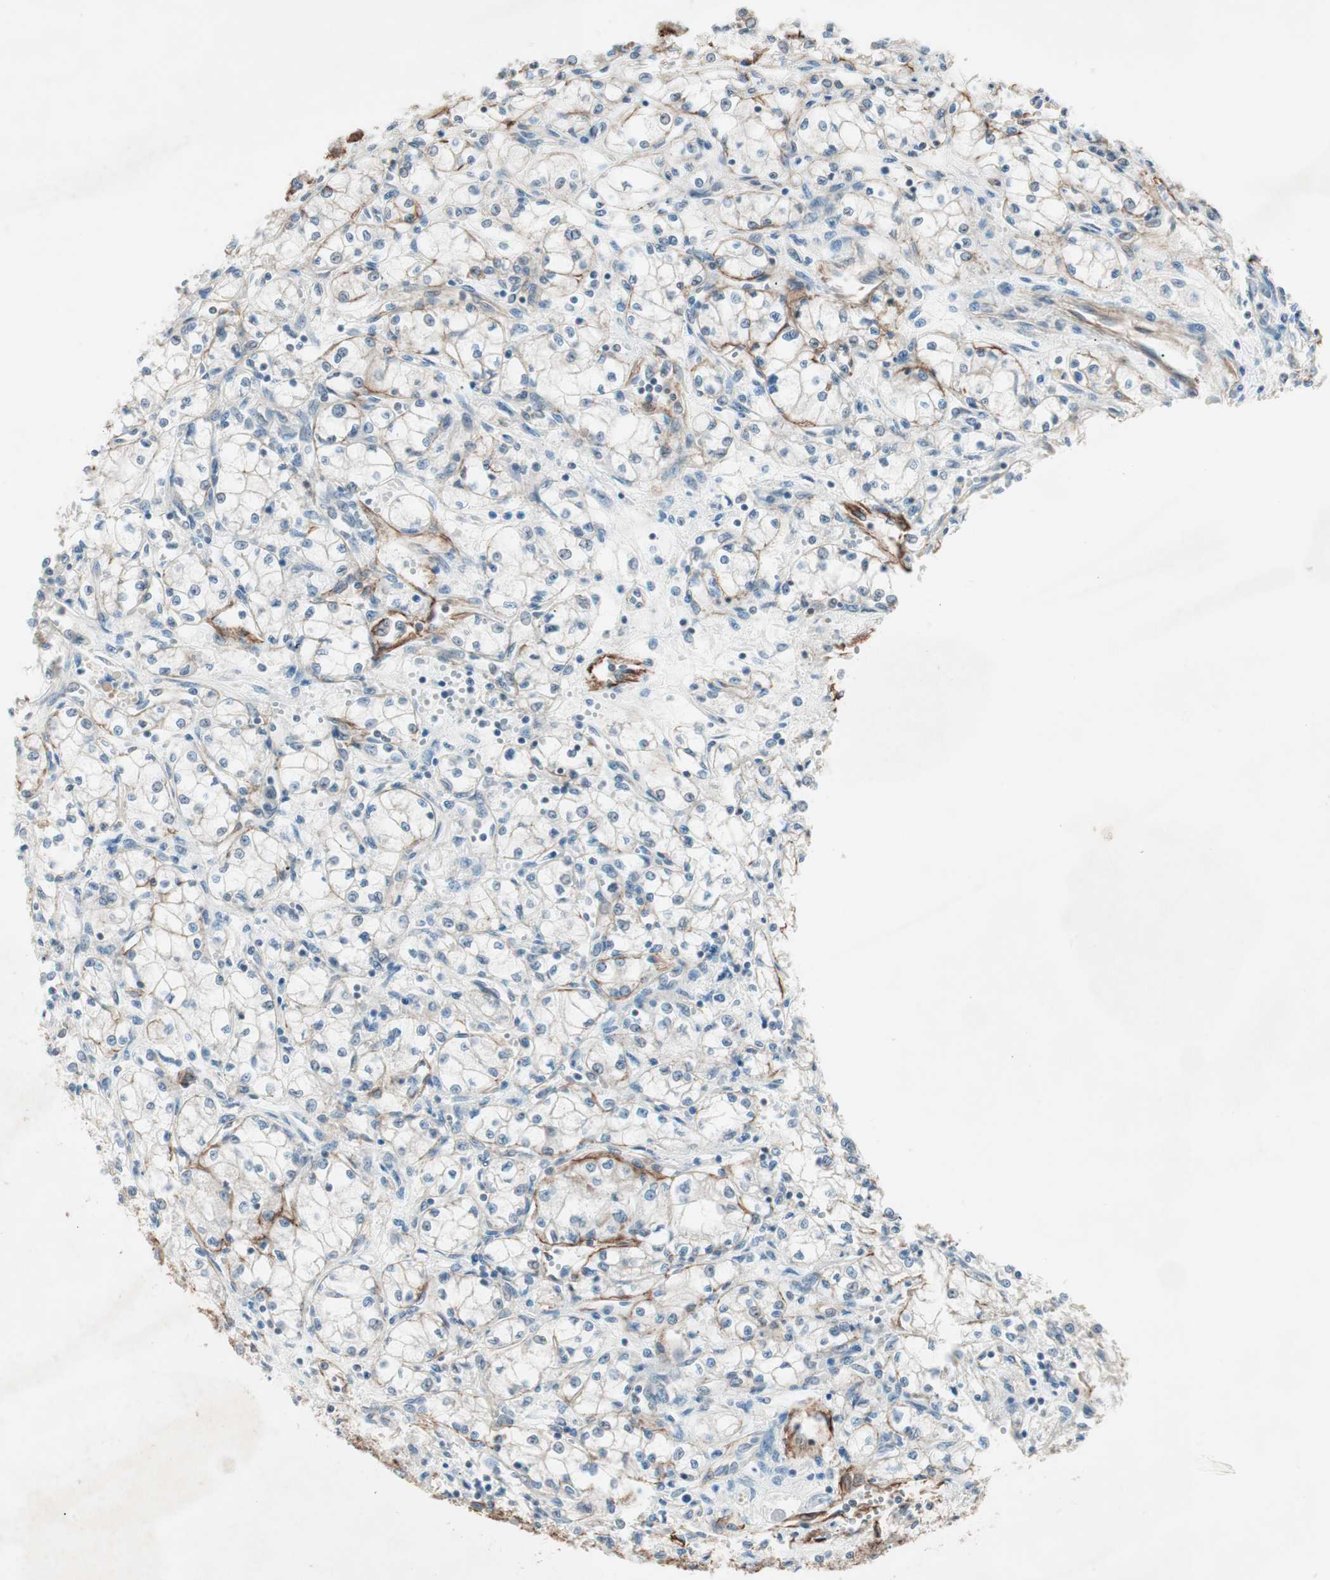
{"staining": {"intensity": "moderate", "quantity": "25%-75%", "location": "cytoplasmic/membranous"}, "tissue": "renal cancer", "cell_type": "Tumor cells", "image_type": "cancer", "snomed": [{"axis": "morphology", "description": "Normal tissue, NOS"}, {"axis": "morphology", "description": "Adenocarcinoma, NOS"}, {"axis": "topography", "description": "Kidney"}], "caption": "The immunohistochemical stain labels moderate cytoplasmic/membranous staining in tumor cells of renal cancer tissue.", "gene": "ITGB4", "patient": {"sex": "male", "age": 59}}